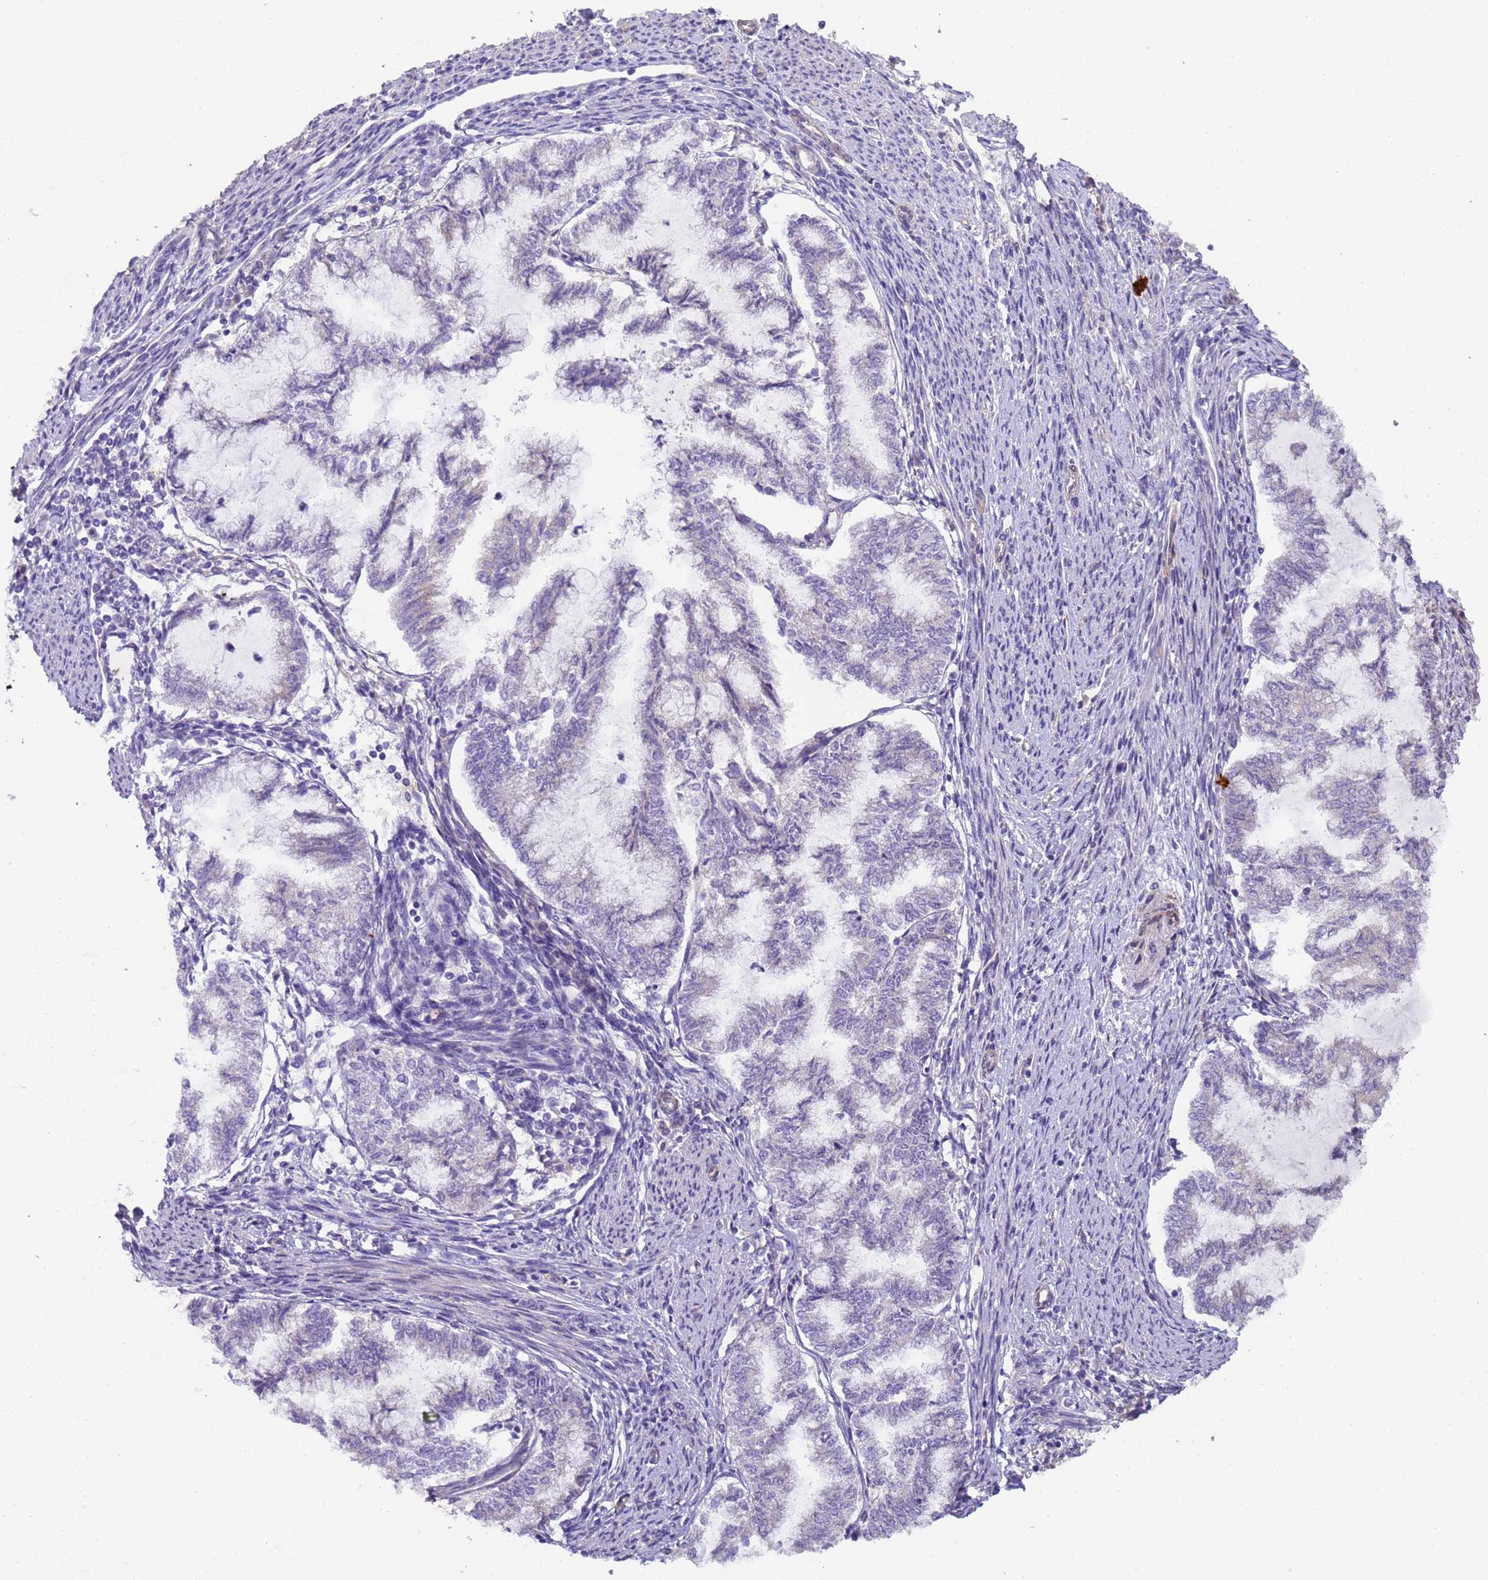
{"staining": {"intensity": "negative", "quantity": "none", "location": "none"}, "tissue": "endometrial cancer", "cell_type": "Tumor cells", "image_type": "cancer", "snomed": [{"axis": "morphology", "description": "Adenocarcinoma, NOS"}, {"axis": "topography", "description": "Endometrium"}], "caption": "This is a histopathology image of immunohistochemistry (IHC) staining of endometrial cancer (adenocarcinoma), which shows no expression in tumor cells.", "gene": "RAPGEF3", "patient": {"sex": "female", "age": 79}}